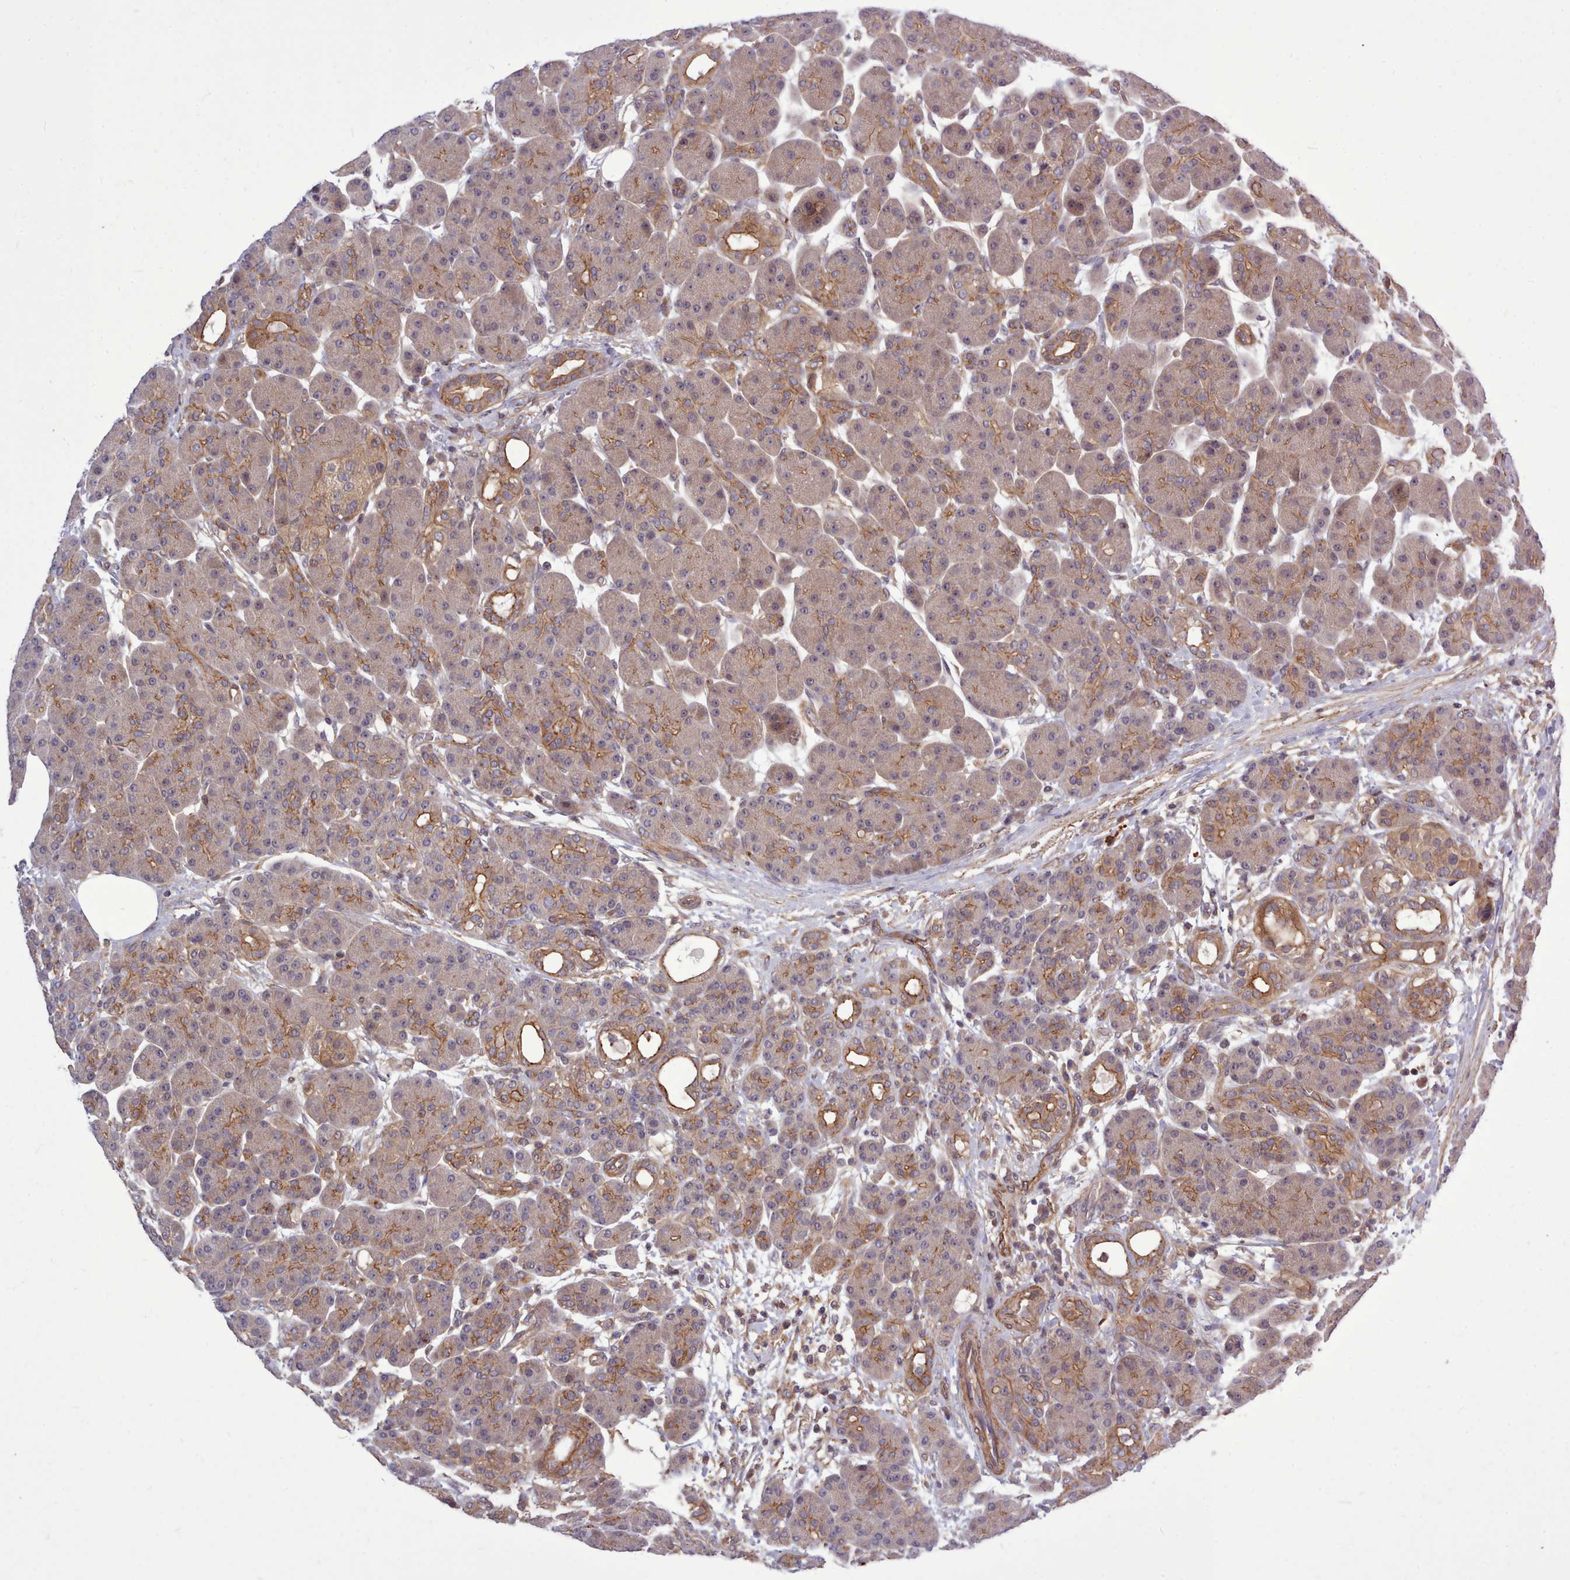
{"staining": {"intensity": "weak", "quantity": "25%-75%", "location": "cytoplasmic/membranous"}, "tissue": "pancreas", "cell_type": "Exocrine glandular cells", "image_type": "normal", "snomed": [{"axis": "morphology", "description": "Normal tissue, NOS"}, {"axis": "topography", "description": "Pancreas"}], "caption": "DAB (3,3'-diaminobenzidine) immunohistochemical staining of unremarkable human pancreas reveals weak cytoplasmic/membranous protein positivity in approximately 25%-75% of exocrine glandular cells.", "gene": "STUB1", "patient": {"sex": "male", "age": 63}}